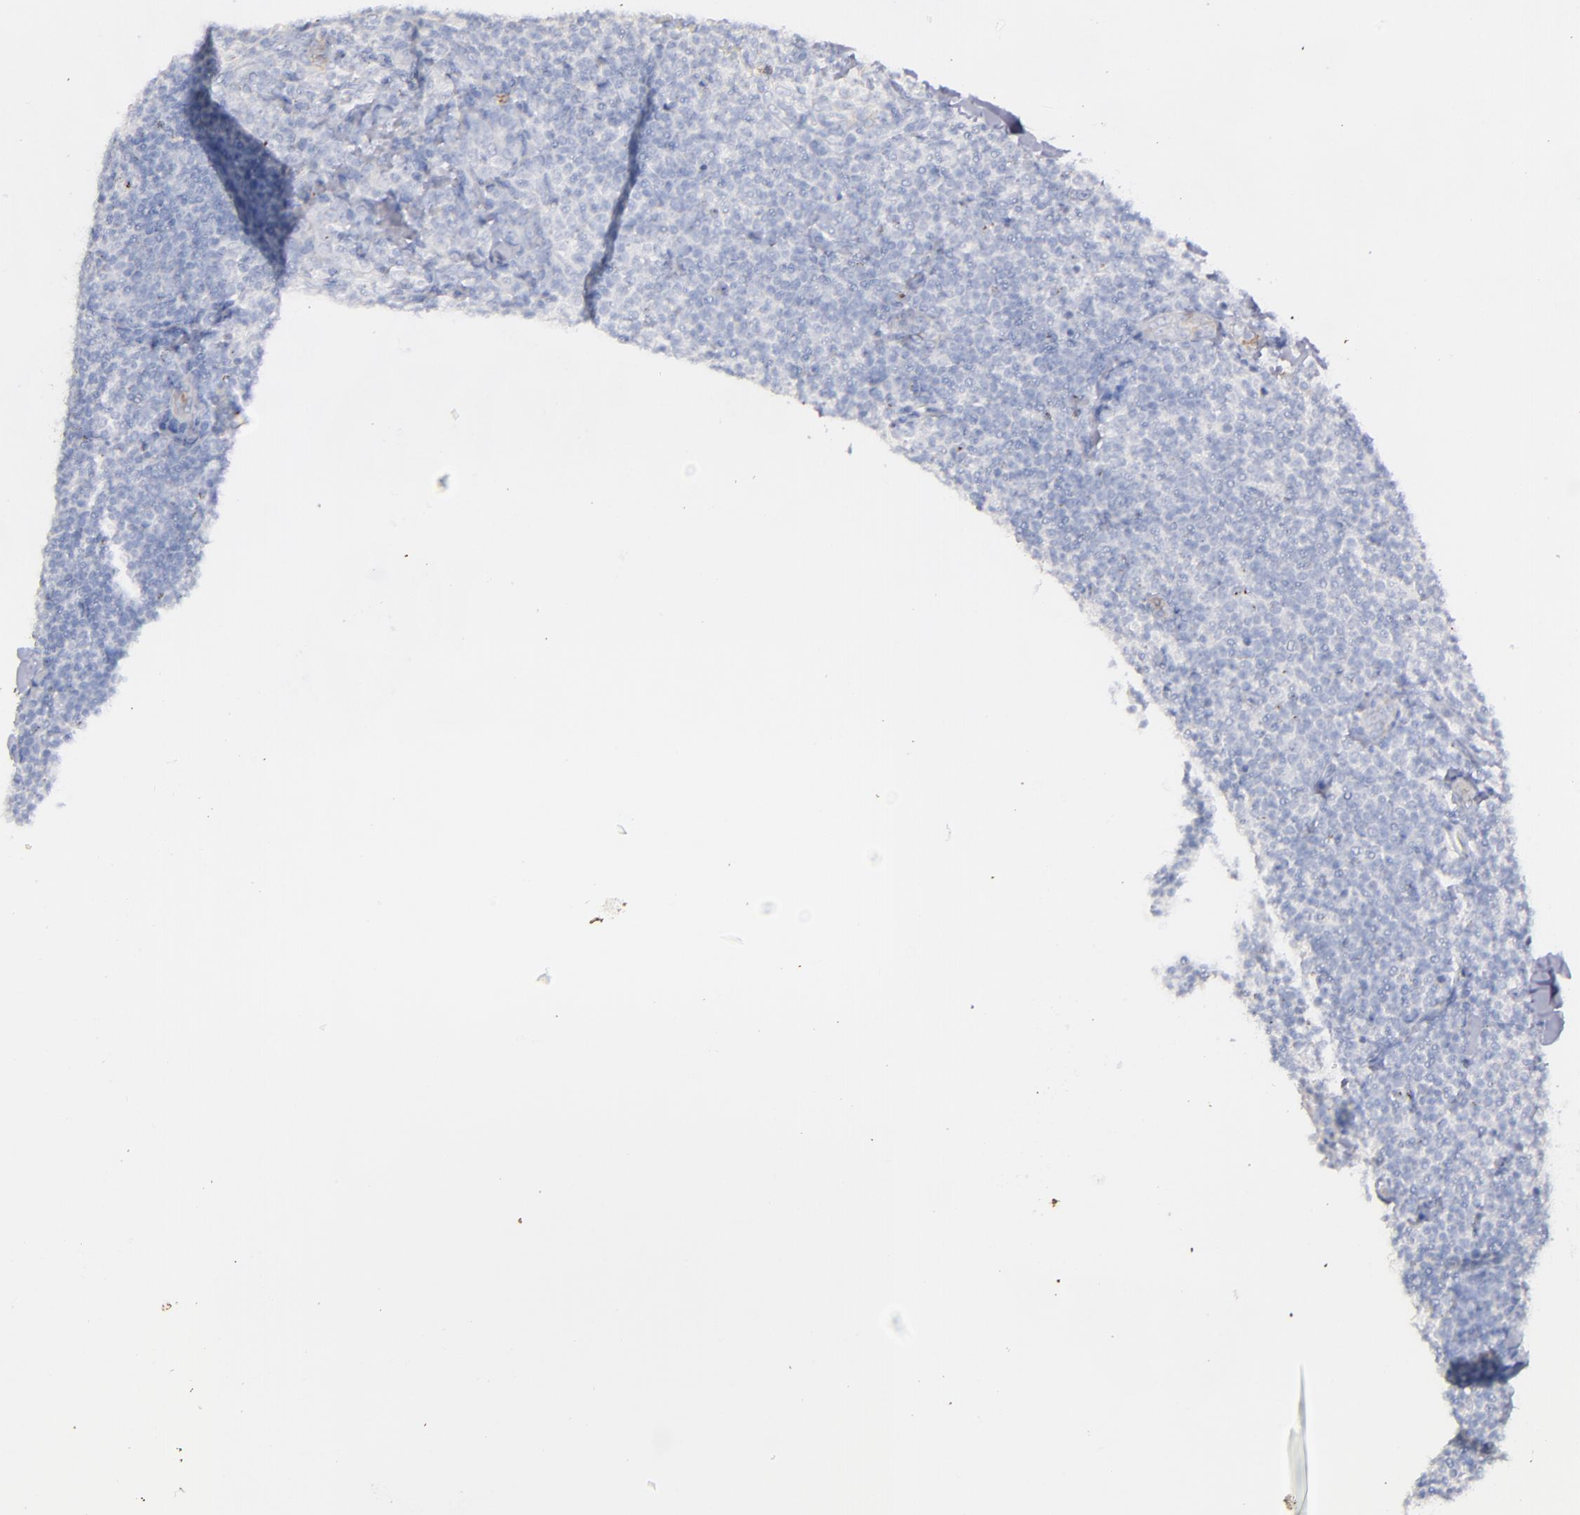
{"staining": {"intensity": "negative", "quantity": "none", "location": "none"}, "tissue": "fallopian tube", "cell_type": "Glandular cells", "image_type": "normal", "snomed": [{"axis": "morphology", "description": "Normal tissue, NOS"}, {"axis": "topography", "description": "Fallopian tube"}, {"axis": "topography", "description": "Ovary"}], "caption": "Fallopian tube stained for a protein using immunohistochemistry (IHC) demonstrates no staining glandular cells.", "gene": "SNAP25", "patient": {"sex": "female", "age": 69}}